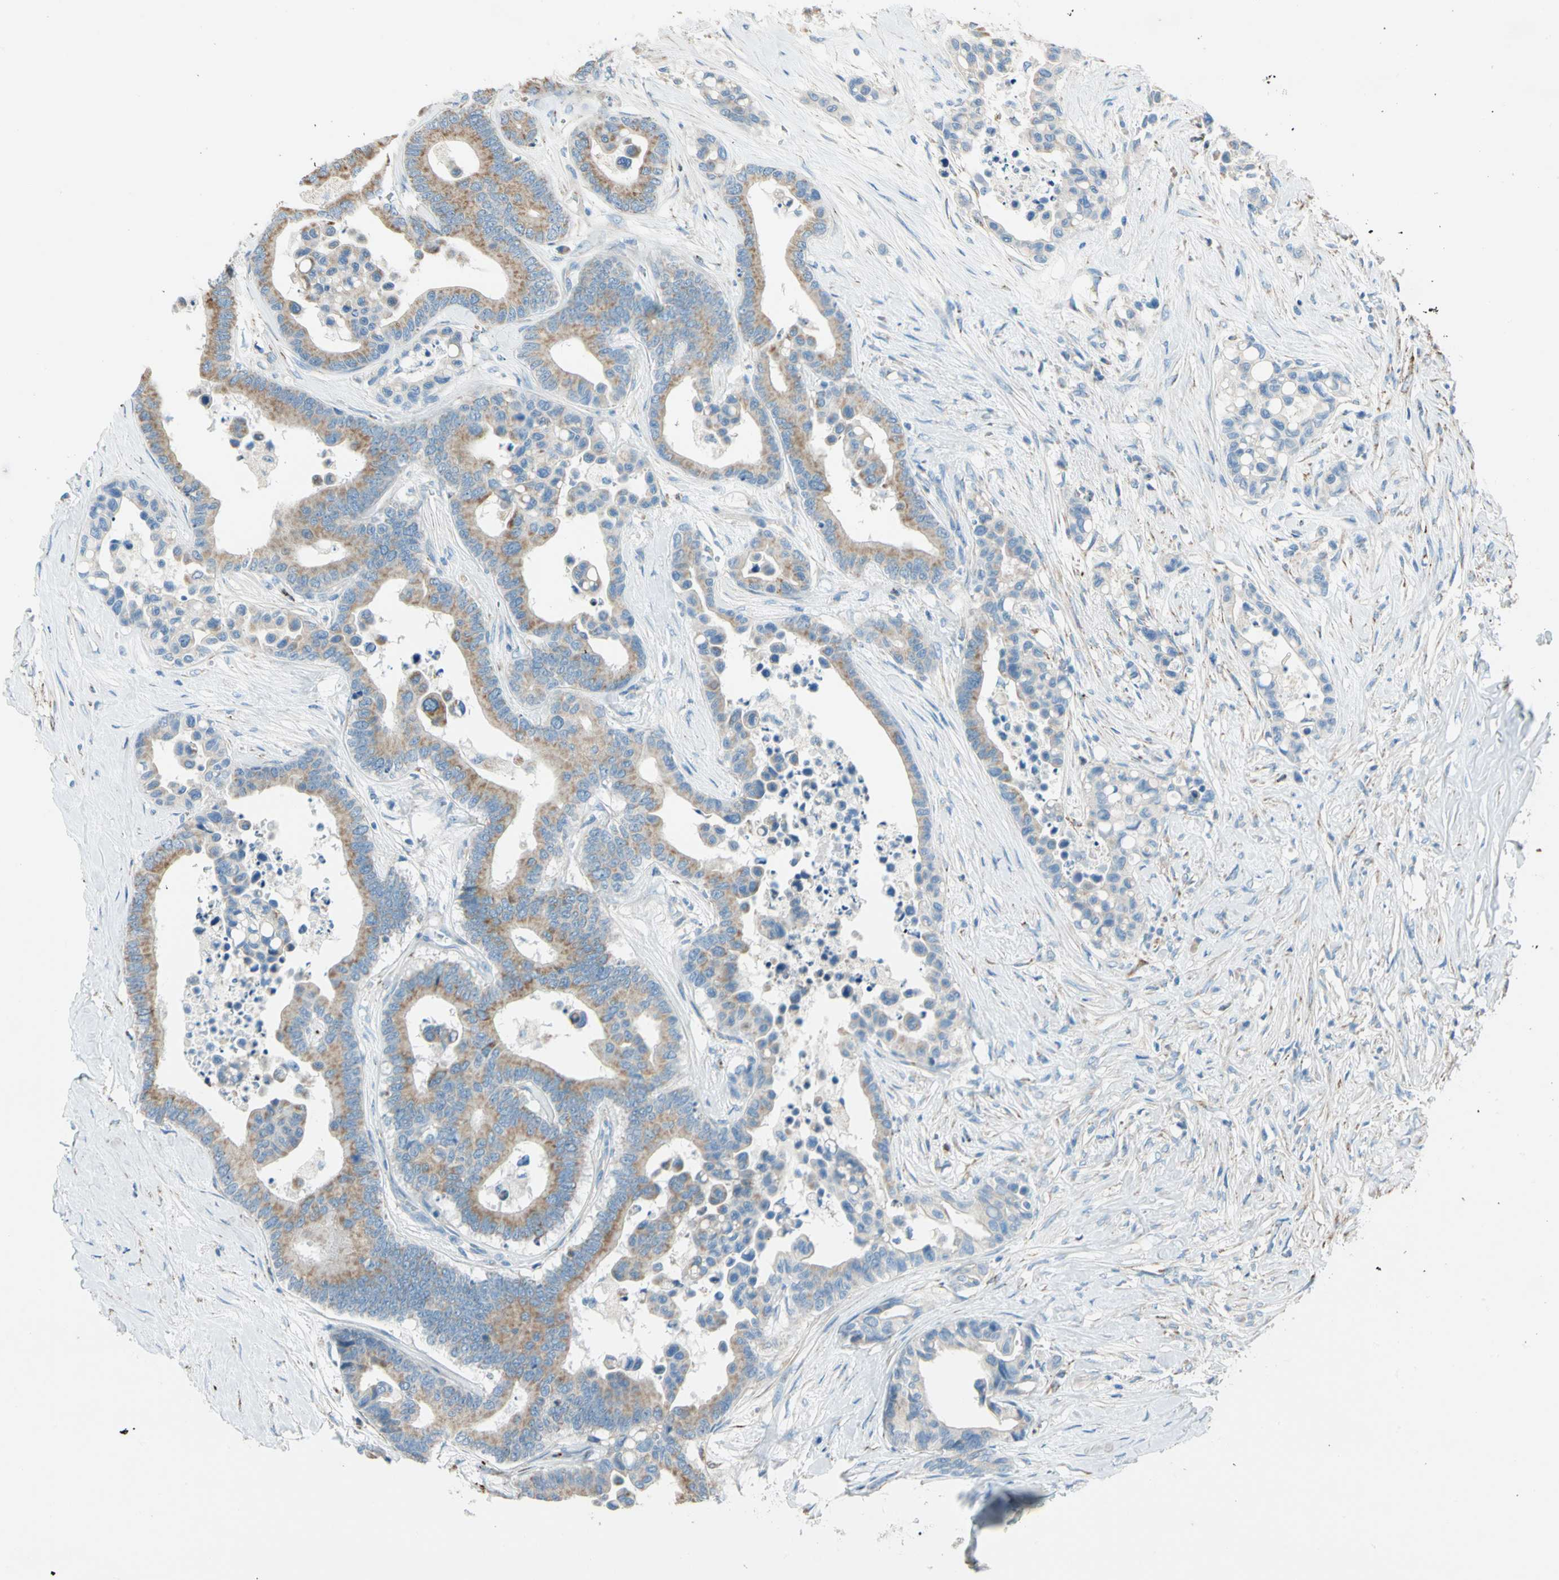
{"staining": {"intensity": "moderate", "quantity": ">75%", "location": "cytoplasmic/membranous"}, "tissue": "colorectal cancer", "cell_type": "Tumor cells", "image_type": "cancer", "snomed": [{"axis": "morphology", "description": "Normal tissue, NOS"}, {"axis": "morphology", "description": "Adenocarcinoma, NOS"}, {"axis": "topography", "description": "Colon"}], "caption": "Immunohistochemistry (IHC) photomicrograph of human colorectal cancer (adenocarcinoma) stained for a protein (brown), which reveals medium levels of moderate cytoplasmic/membranous positivity in approximately >75% of tumor cells.", "gene": "LY6G6F", "patient": {"sex": "male", "age": 82}}